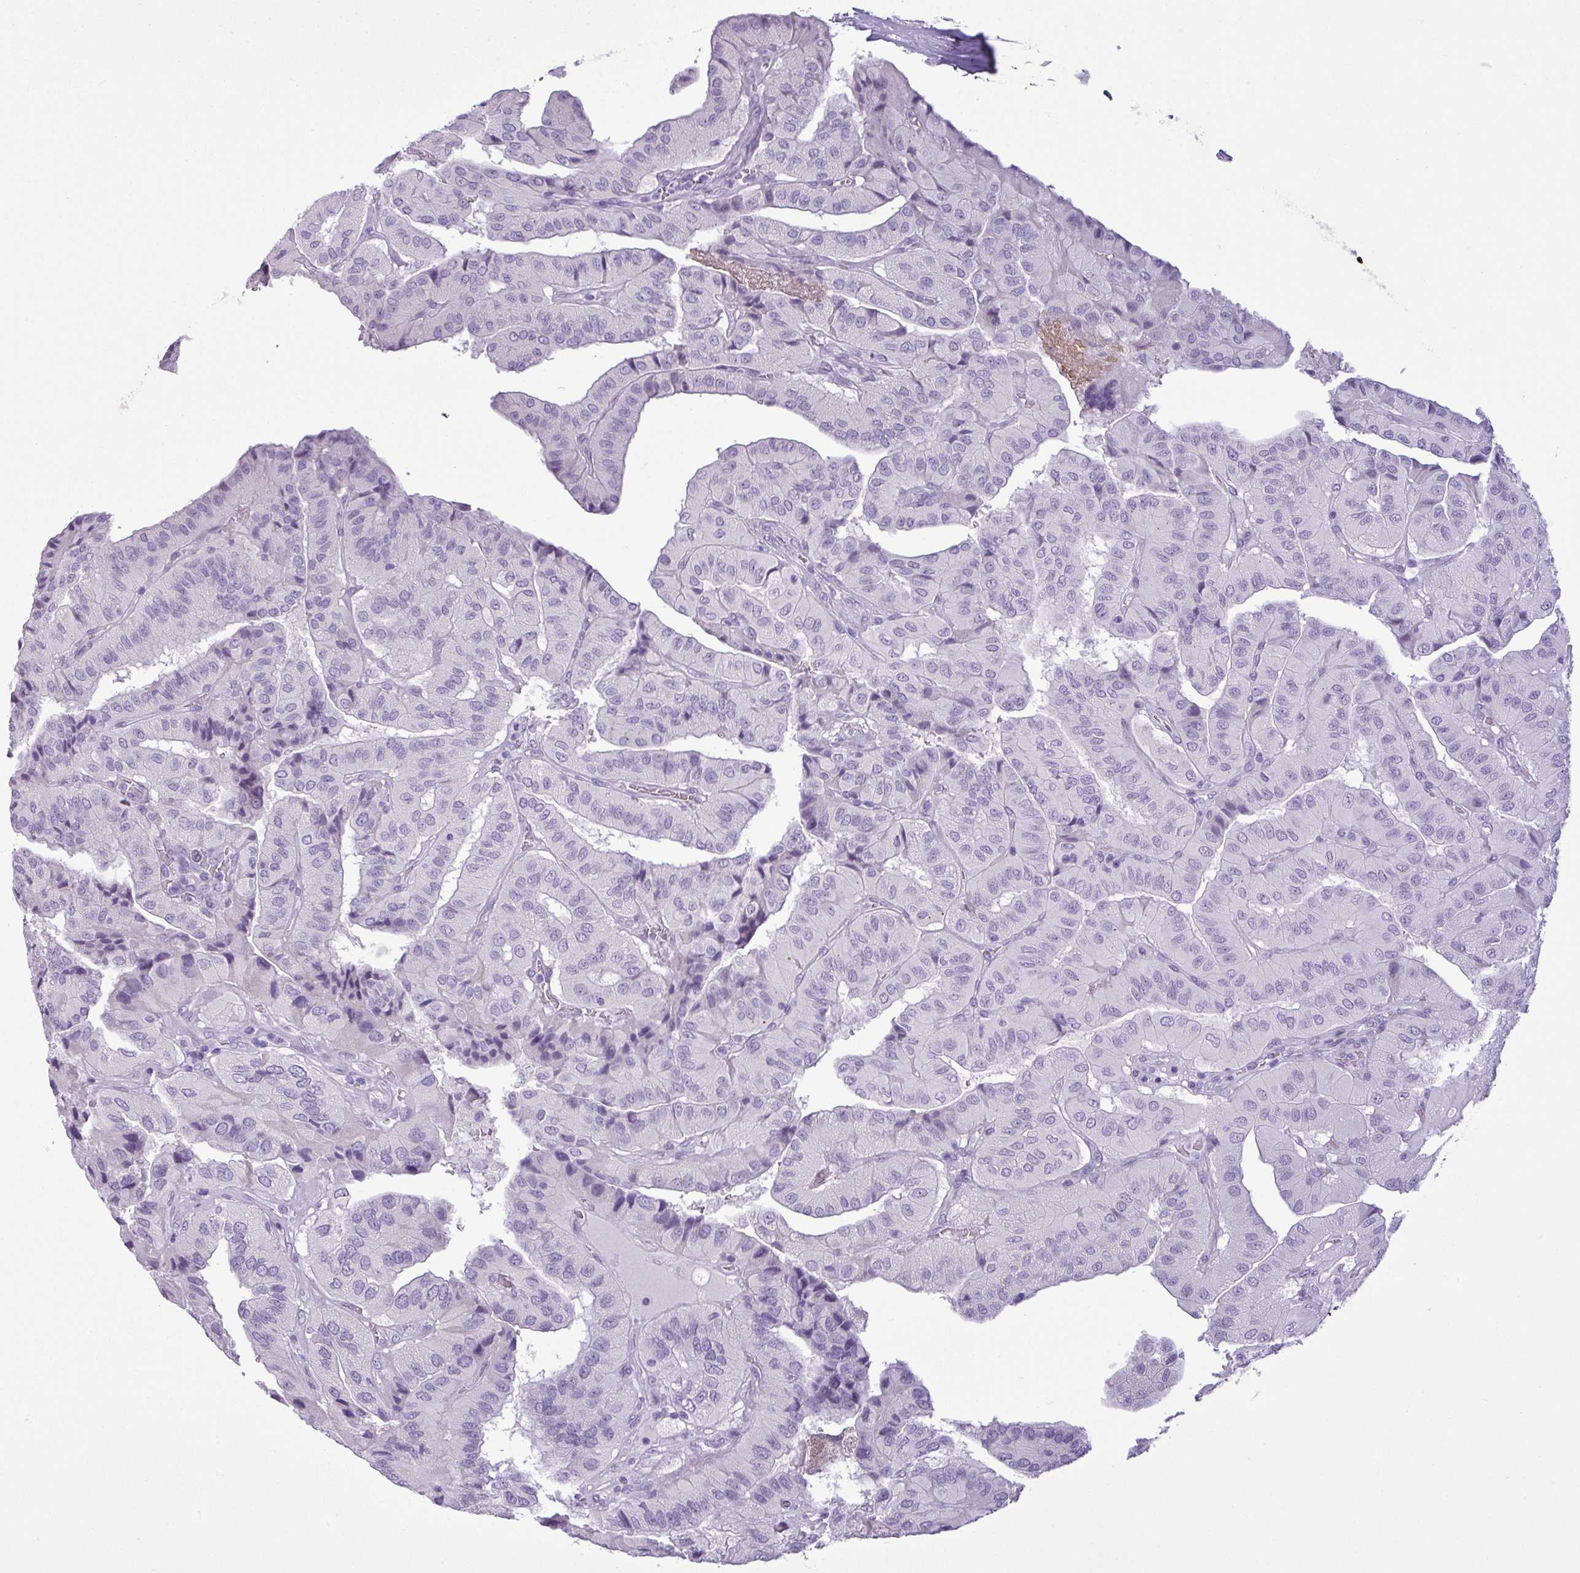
{"staining": {"intensity": "negative", "quantity": "none", "location": "none"}, "tissue": "thyroid cancer", "cell_type": "Tumor cells", "image_type": "cancer", "snomed": [{"axis": "morphology", "description": "Normal tissue, NOS"}, {"axis": "morphology", "description": "Papillary adenocarcinoma, NOS"}, {"axis": "topography", "description": "Thyroid gland"}], "caption": "Micrograph shows no significant protein expression in tumor cells of thyroid cancer (papillary adenocarcinoma). (DAB IHC with hematoxylin counter stain).", "gene": "CDH16", "patient": {"sex": "female", "age": 59}}